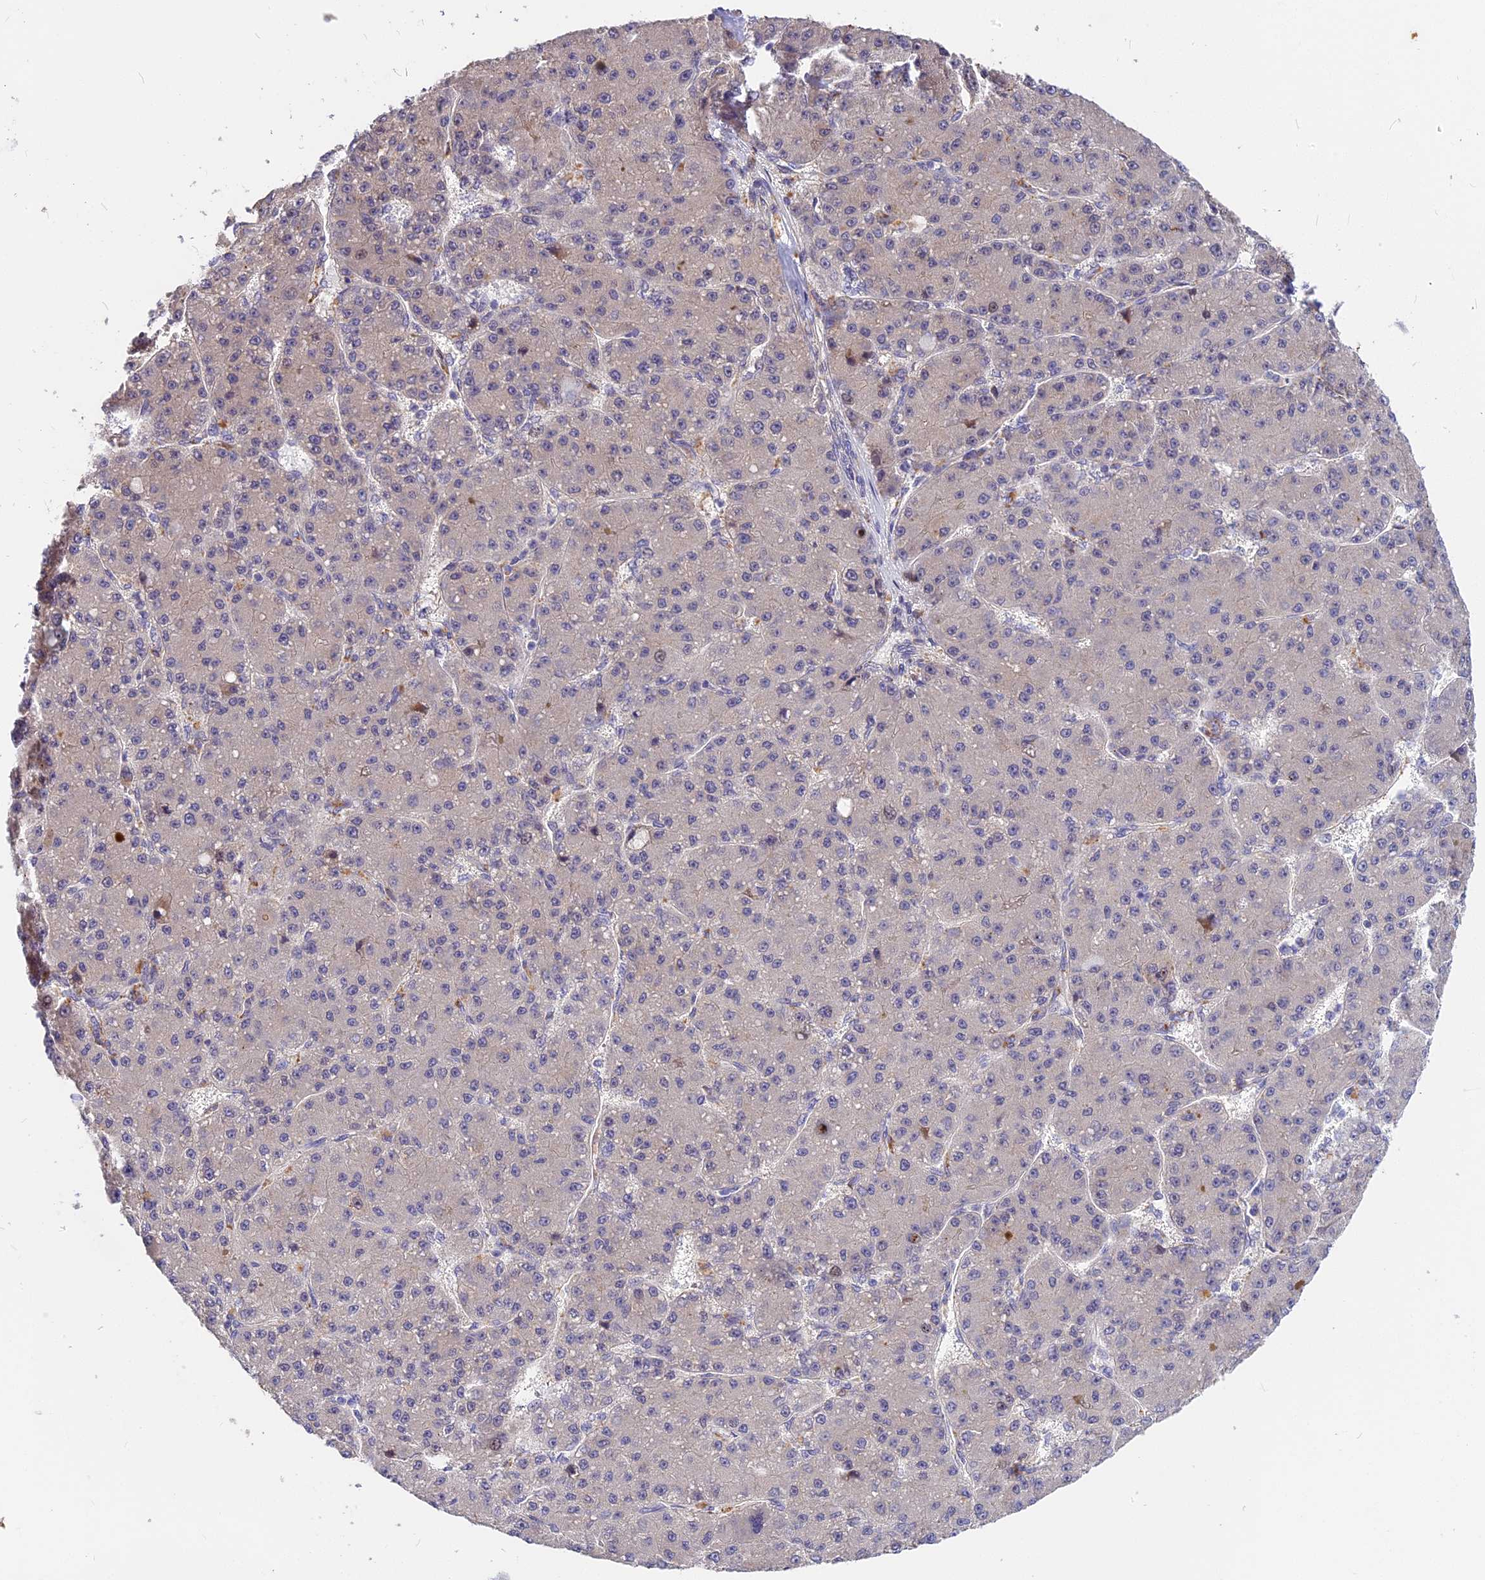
{"staining": {"intensity": "negative", "quantity": "none", "location": "none"}, "tissue": "liver cancer", "cell_type": "Tumor cells", "image_type": "cancer", "snomed": [{"axis": "morphology", "description": "Carcinoma, Hepatocellular, NOS"}, {"axis": "topography", "description": "Liver"}], "caption": "An immunohistochemistry (IHC) image of liver hepatocellular carcinoma is shown. There is no staining in tumor cells of liver hepatocellular carcinoma.", "gene": "BSCL2", "patient": {"sex": "male", "age": 67}}